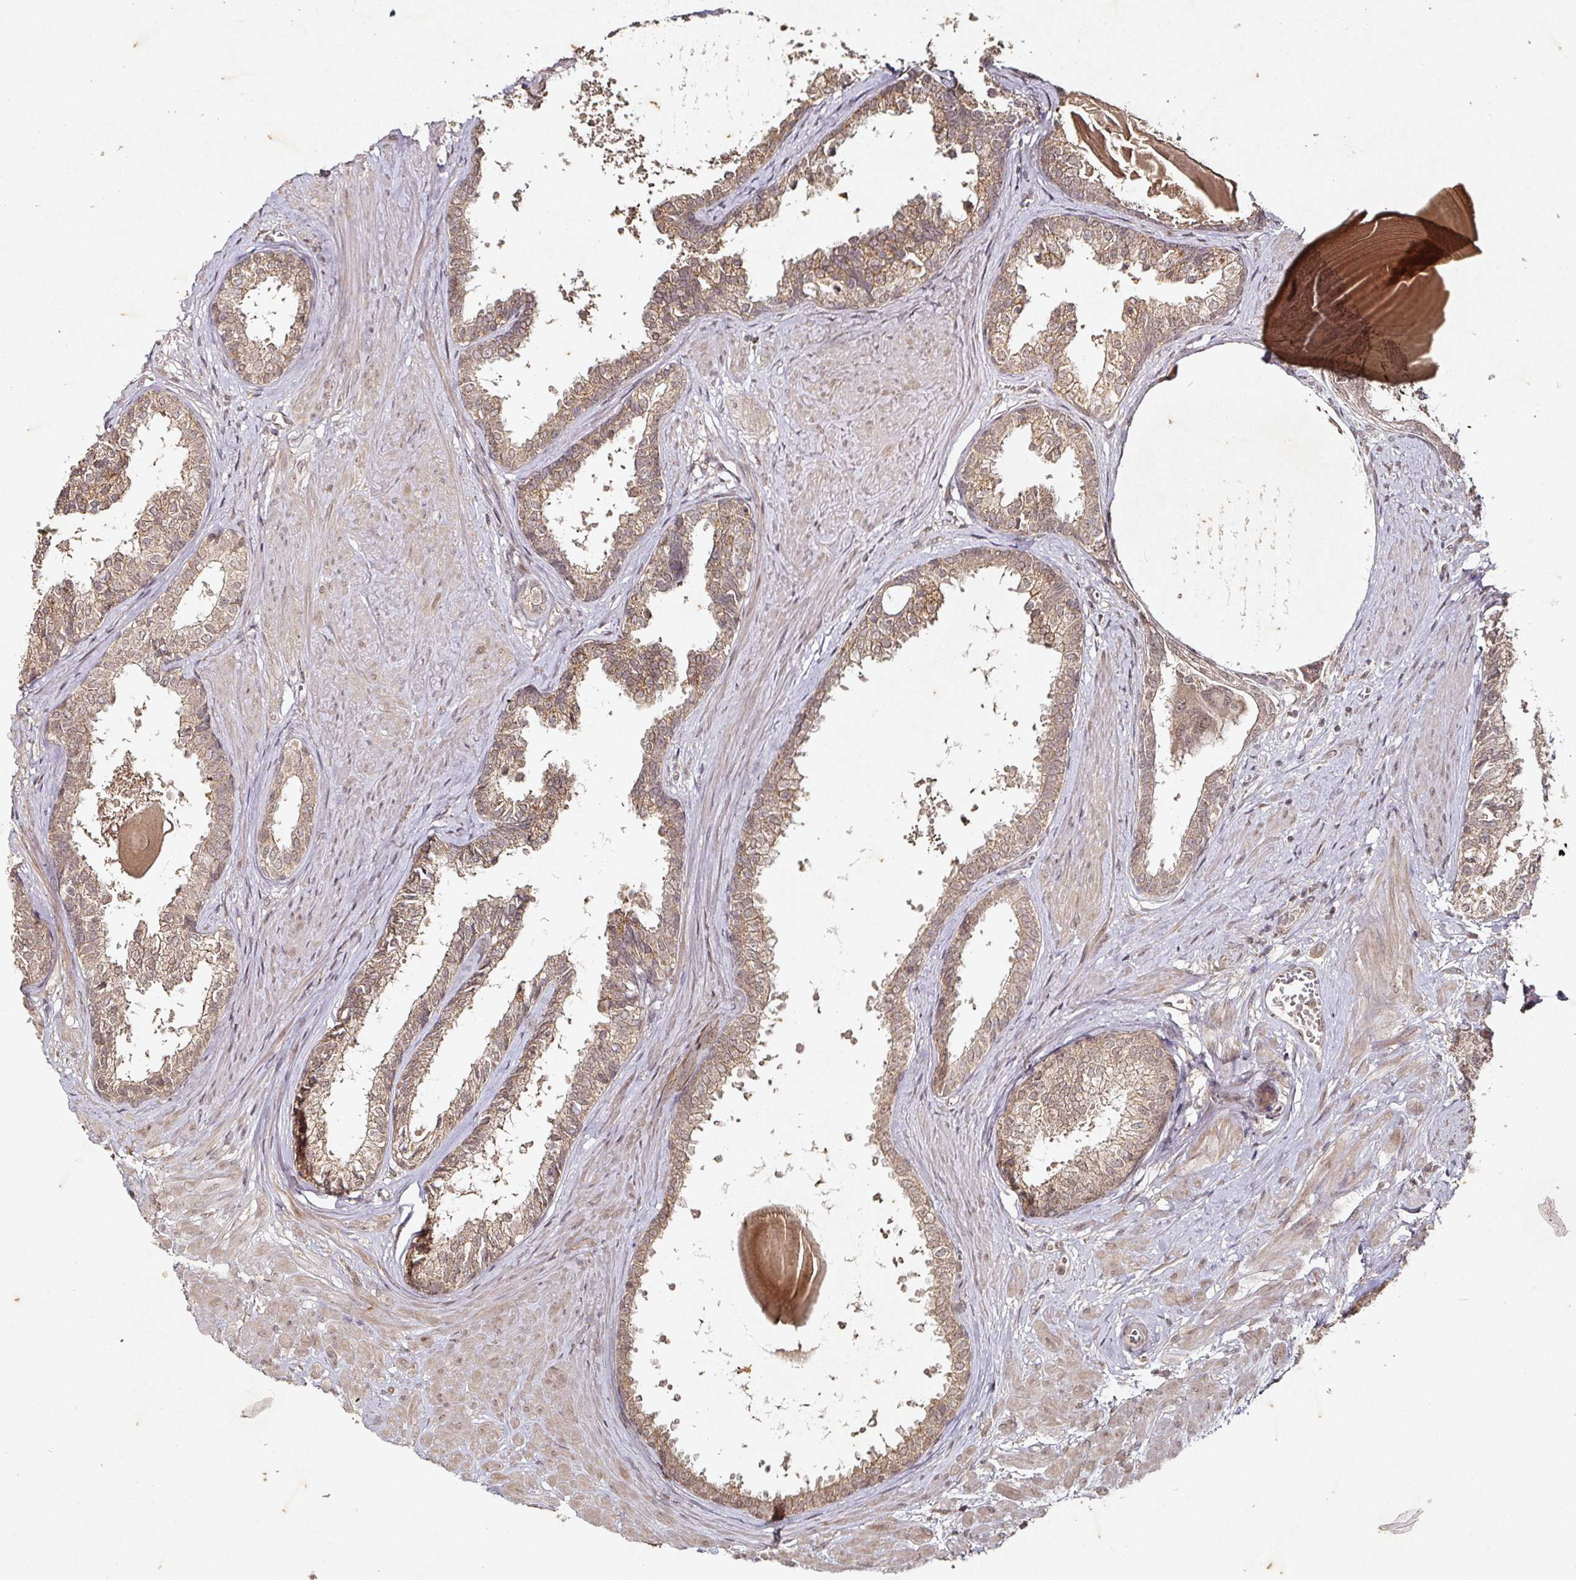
{"staining": {"intensity": "moderate", "quantity": ">75%", "location": "cytoplasmic/membranous"}, "tissue": "prostate", "cell_type": "Glandular cells", "image_type": "normal", "snomed": [{"axis": "morphology", "description": "Normal tissue, NOS"}, {"axis": "topography", "description": "Prostate"}], "caption": "This micrograph shows unremarkable prostate stained with immunohistochemistry (IHC) to label a protein in brown. The cytoplasmic/membranous of glandular cells show moderate positivity for the protein. Nuclei are counter-stained blue.", "gene": "CAPN5", "patient": {"sex": "male", "age": 48}}